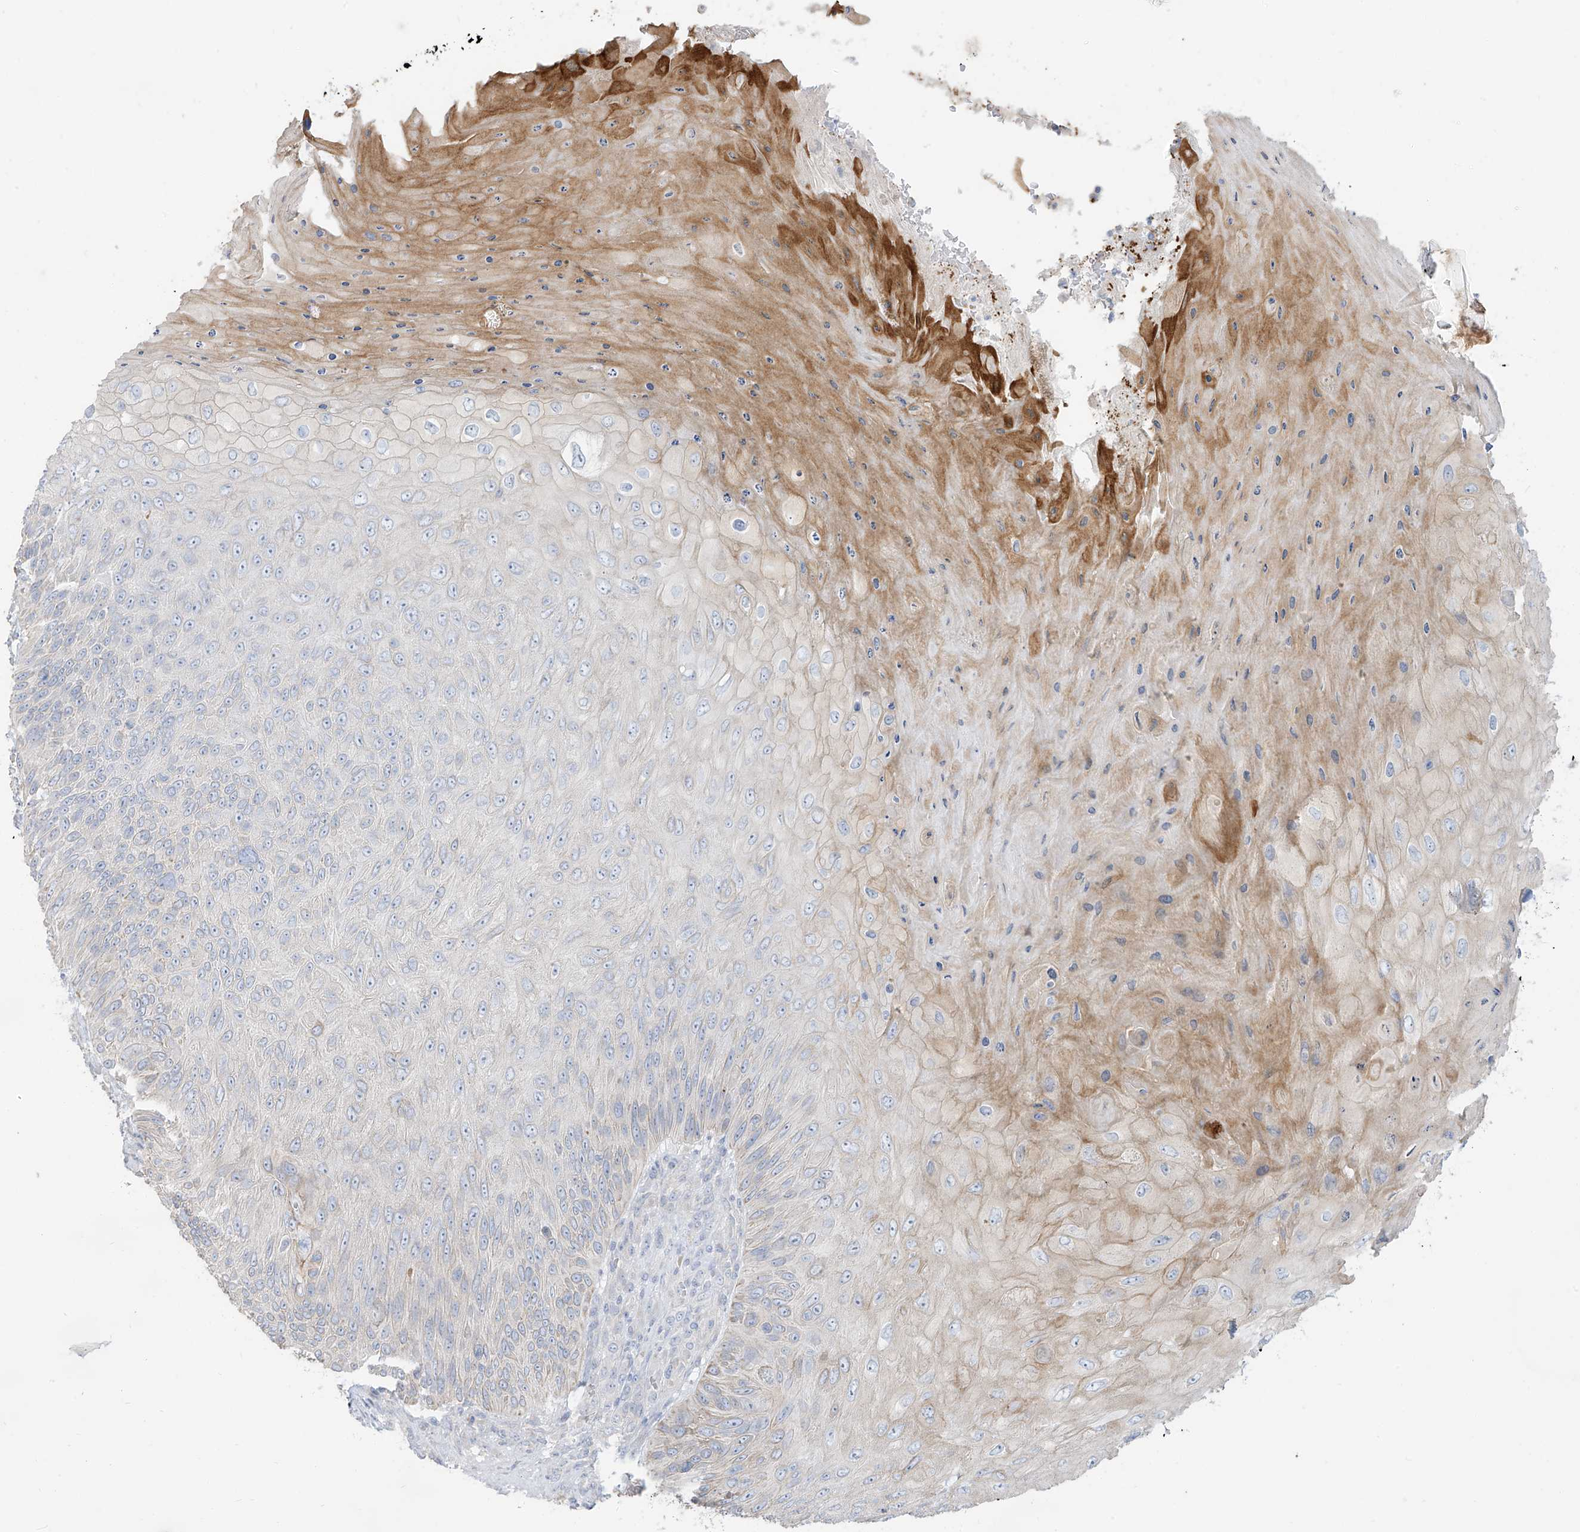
{"staining": {"intensity": "moderate", "quantity": "<25%", "location": "cytoplasmic/membranous"}, "tissue": "skin cancer", "cell_type": "Tumor cells", "image_type": "cancer", "snomed": [{"axis": "morphology", "description": "Squamous cell carcinoma, NOS"}, {"axis": "topography", "description": "Skin"}], "caption": "About <25% of tumor cells in human skin squamous cell carcinoma show moderate cytoplasmic/membranous protein expression as visualized by brown immunohistochemical staining.", "gene": "ARHGEF40", "patient": {"sex": "female", "age": 88}}